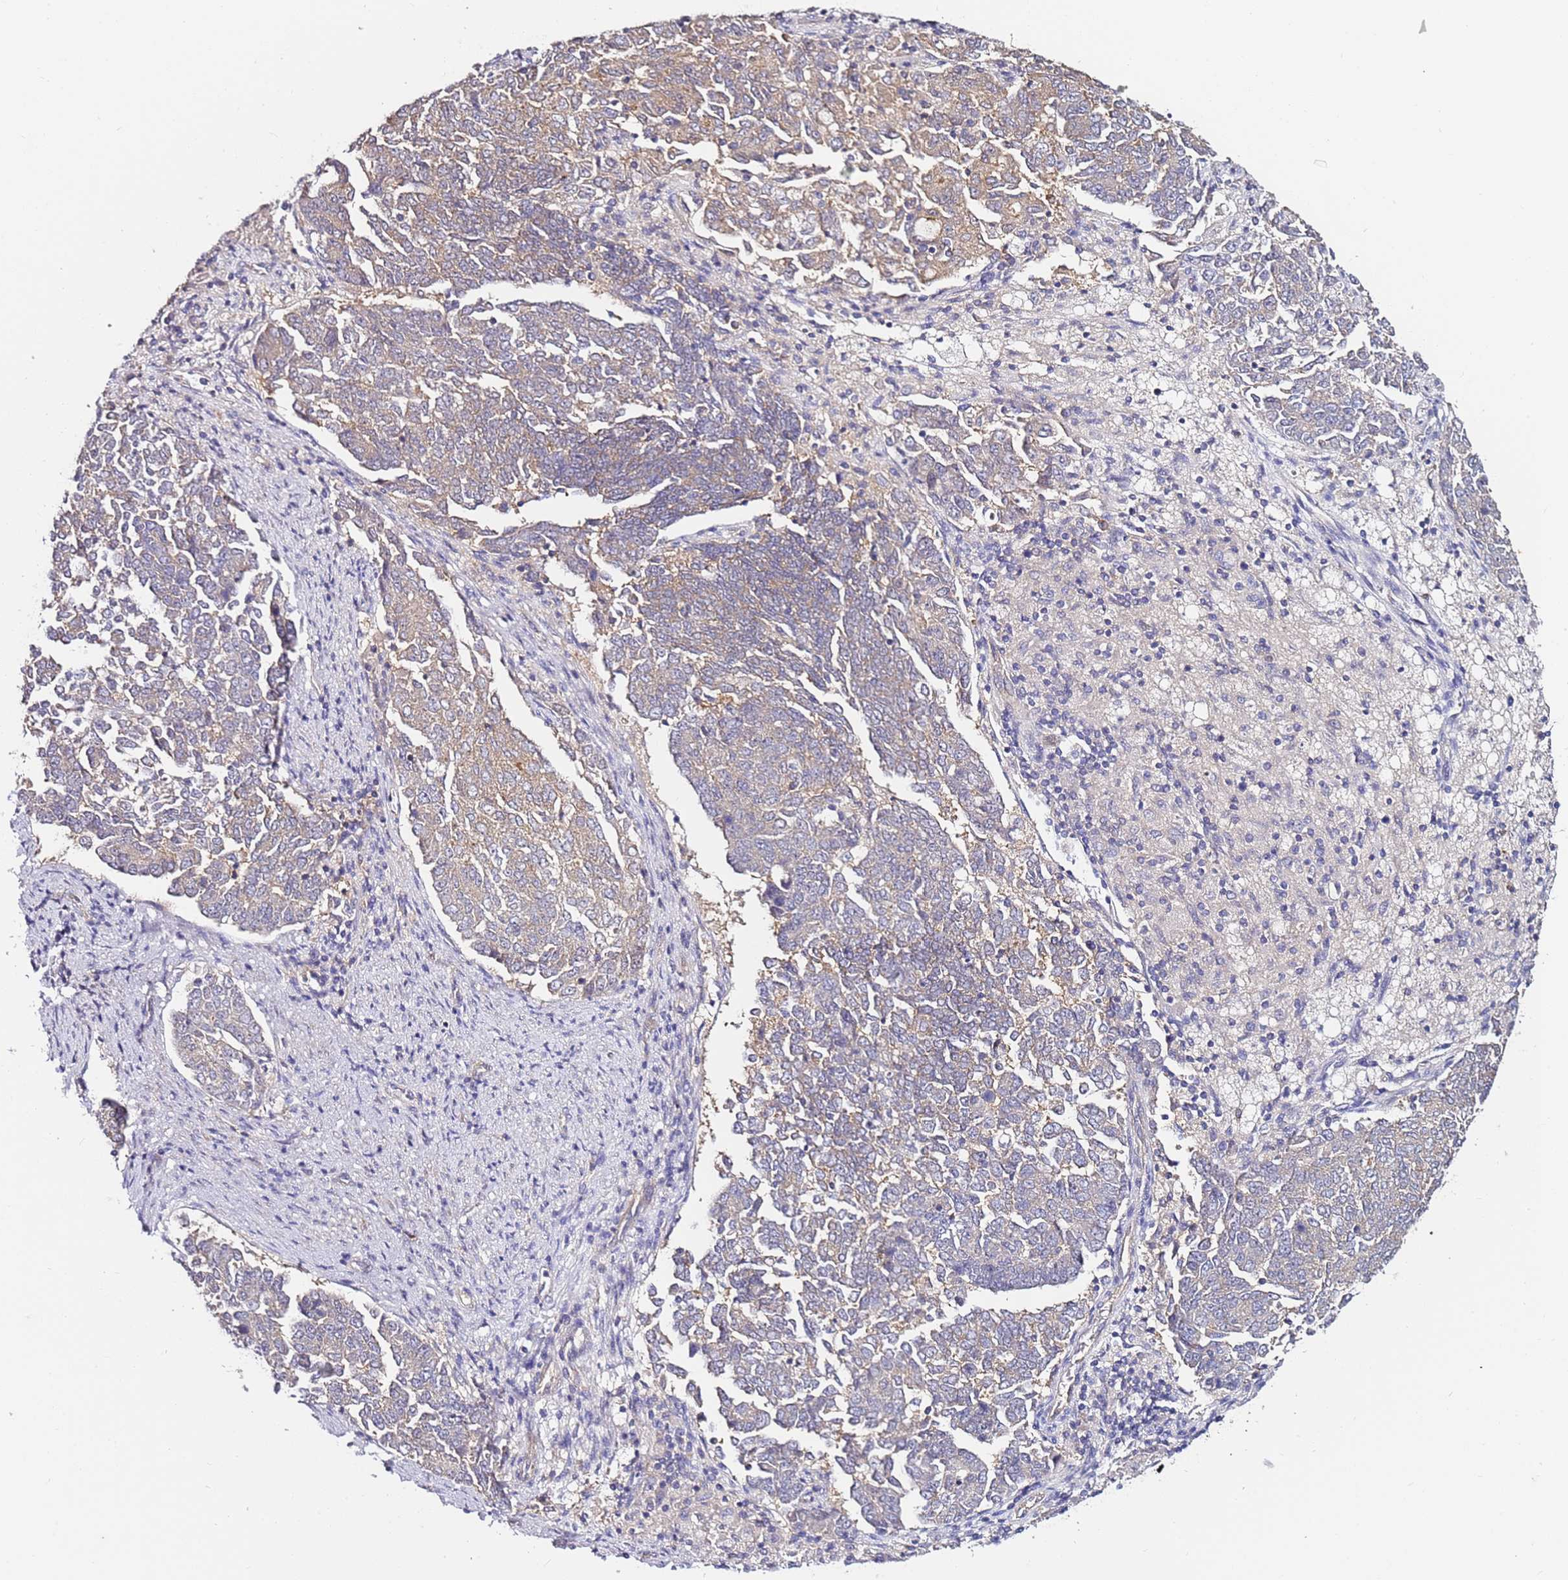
{"staining": {"intensity": "weak", "quantity": ">75%", "location": "cytoplasmic/membranous"}, "tissue": "endometrial cancer", "cell_type": "Tumor cells", "image_type": "cancer", "snomed": [{"axis": "morphology", "description": "Adenocarcinoma, NOS"}, {"axis": "topography", "description": "Endometrium"}], "caption": "There is low levels of weak cytoplasmic/membranous staining in tumor cells of endometrial cancer, as demonstrated by immunohistochemical staining (brown color).", "gene": "SRRM5", "patient": {"sex": "female", "age": 80}}